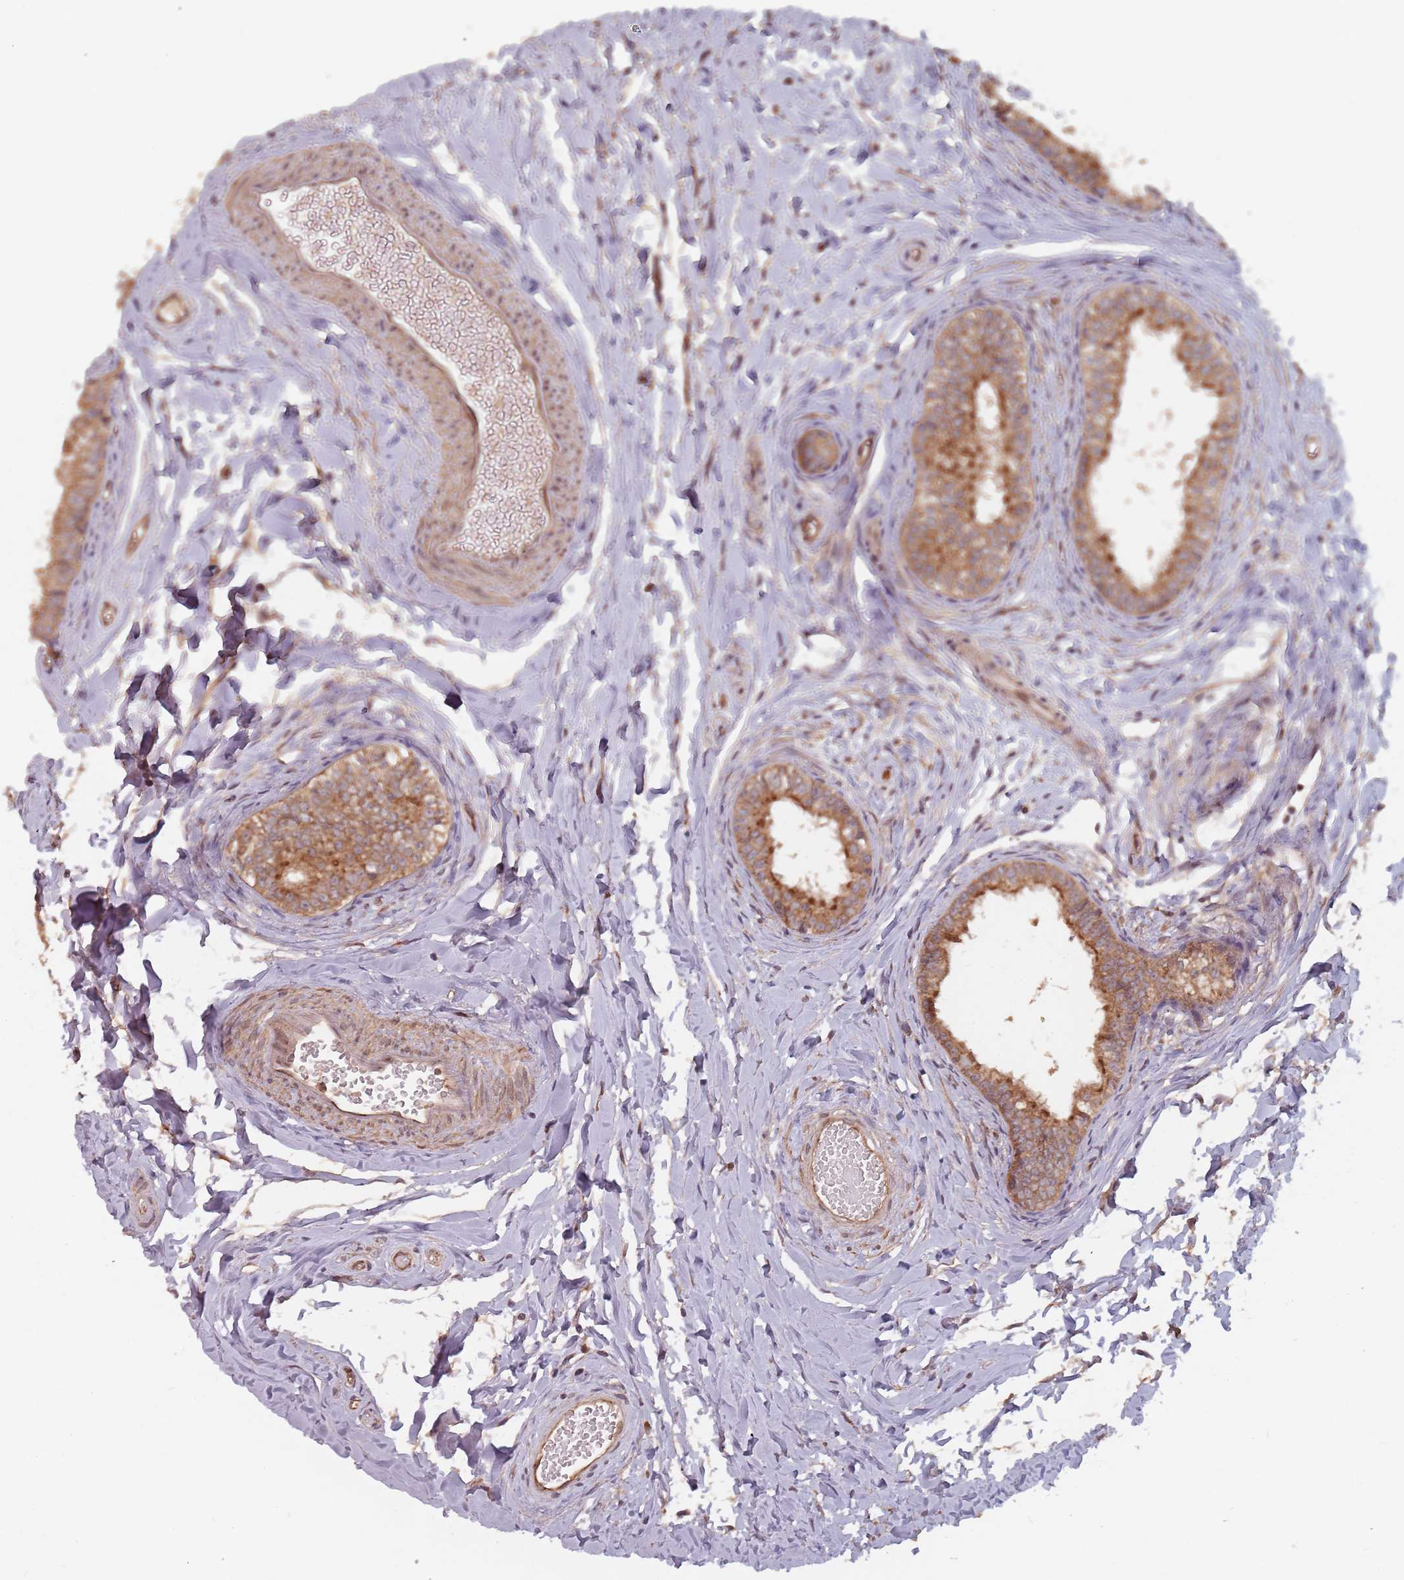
{"staining": {"intensity": "moderate", "quantity": ">75%", "location": "cytoplasmic/membranous"}, "tissue": "epididymis", "cell_type": "Glandular cells", "image_type": "normal", "snomed": [{"axis": "morphology", "description": "Normal tissue, NOS"}, {"axis": "topography", "description": "Epididymis"}], "caption": "The image shows immunohistochemical staining of benign epididymis. There is moderate cytoplasmic/membranous positivity is appreciated in about >75% of glandular cells.", "gene": "C3orf14", "patient": {"sex": "male", "age": 34}}